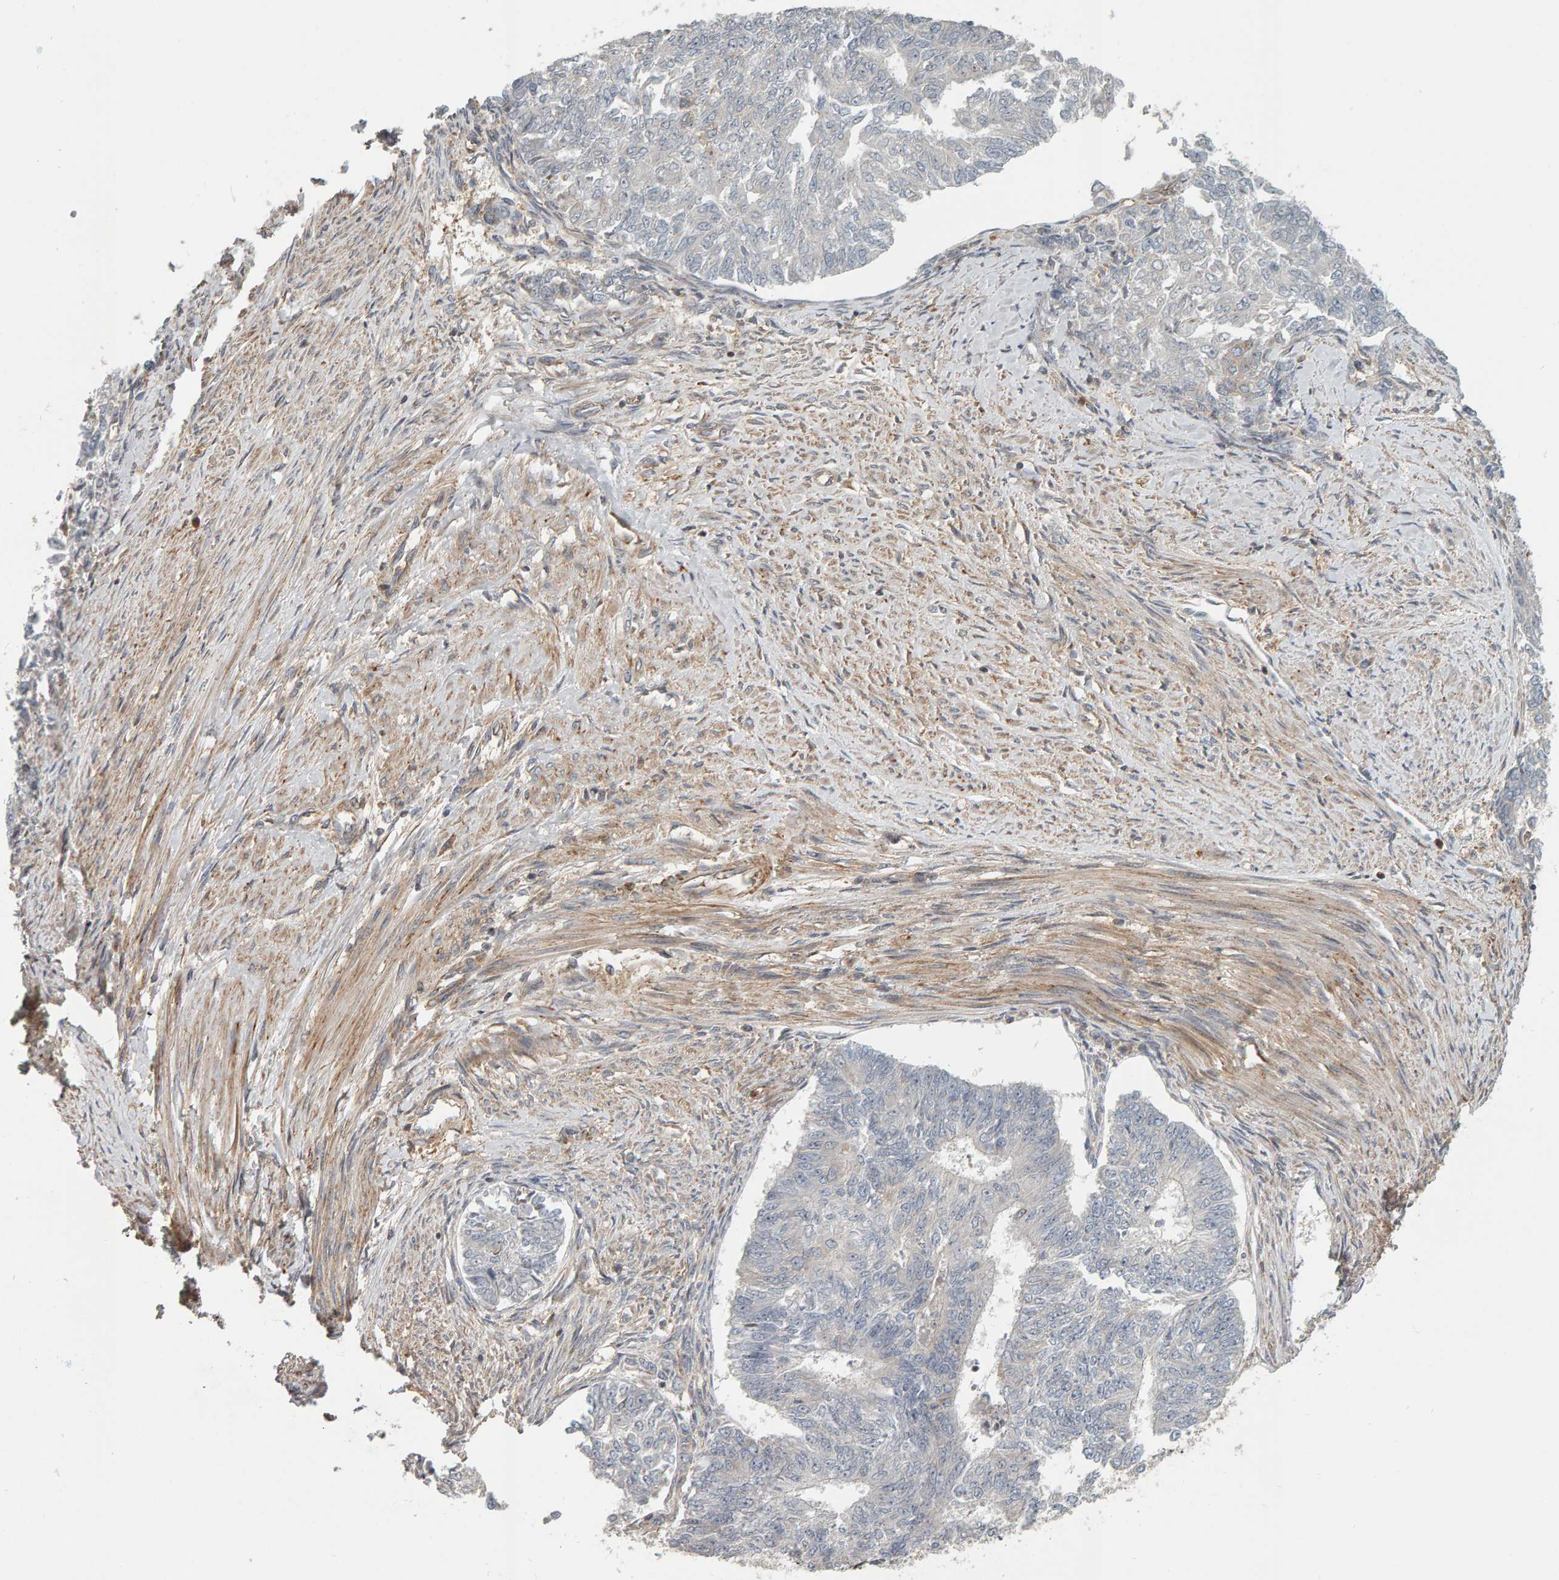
{"staining": {"intensity": "negative", "quantity": "none", "location": "none"}, "tissue": "endometrial cancer", "cell_type": "Tumor cells", "image_type": "cancer", "snomed": [{"axis": "morphology", "description": "Adenocarcinoma, NOS"}, {"axis": "topography", "description": "Endometrium"}], "caption": "Tumor cells are negative for brown protein staining in endometrial cancer (adenocarcinoma).", "gene": "C9orf72", "patient": {"sex": "female", "age": 32}}